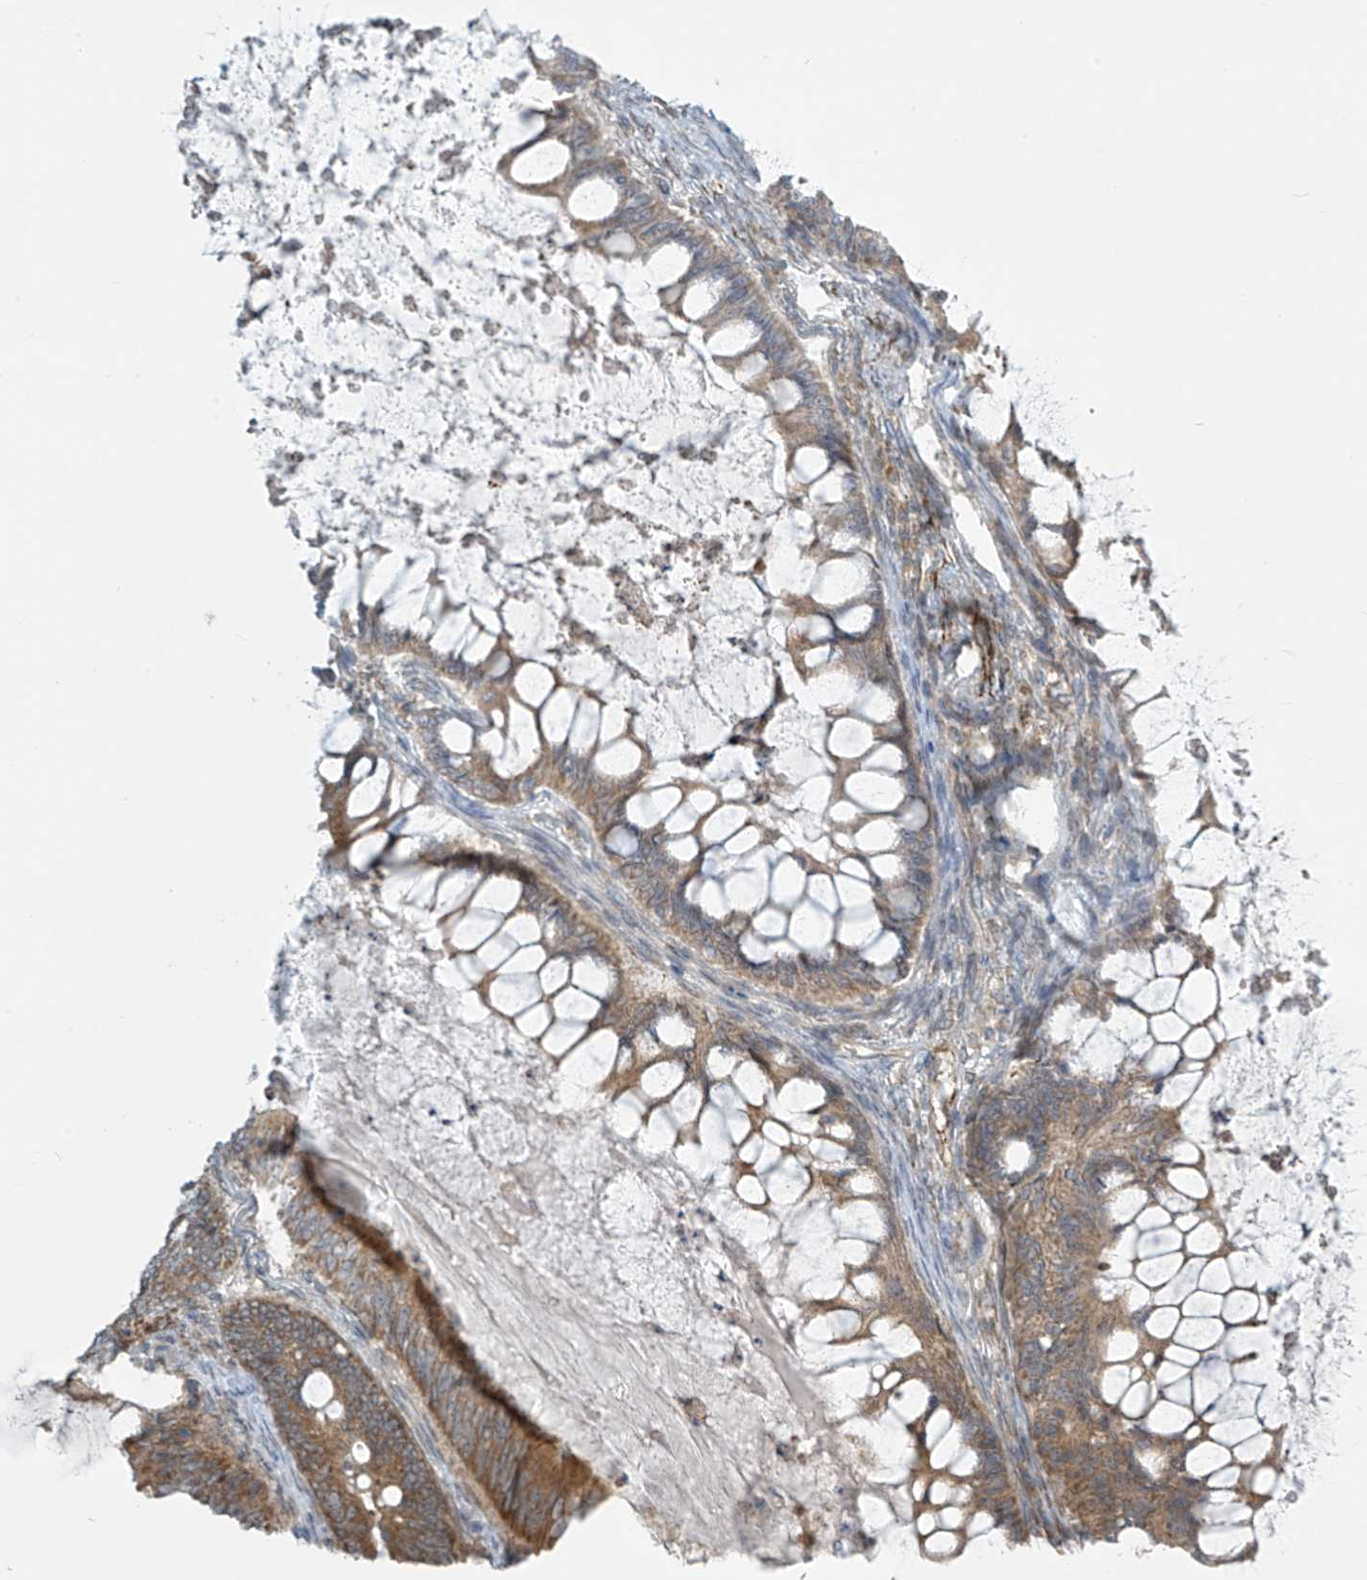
{"staining": {"intensity": "moderate", "quantity": ">75%", "location": "cytoplasmic/membranous"}, "tissue": "ovarian cancer", "cell_type": "Tumor cells", "image_type": "cancer", "snomed": [{"axis": "morphology", "description": "Cystadenocarcinoma, mucinous, NOS"}, {"axis": "topography", "description": "Ovary"}], "caption": "An IHC photomicrograph of neoplastic tissue is shown. Protein staining in brown shows moderate cytoplasmic/membranous positivity in ovarian cancer within tumor cells. (DAB IHC, brown staining for protein, blue staining for nuclei).", "gene": "LZTS3", "patient": {"sex": "female", "age": 61}}